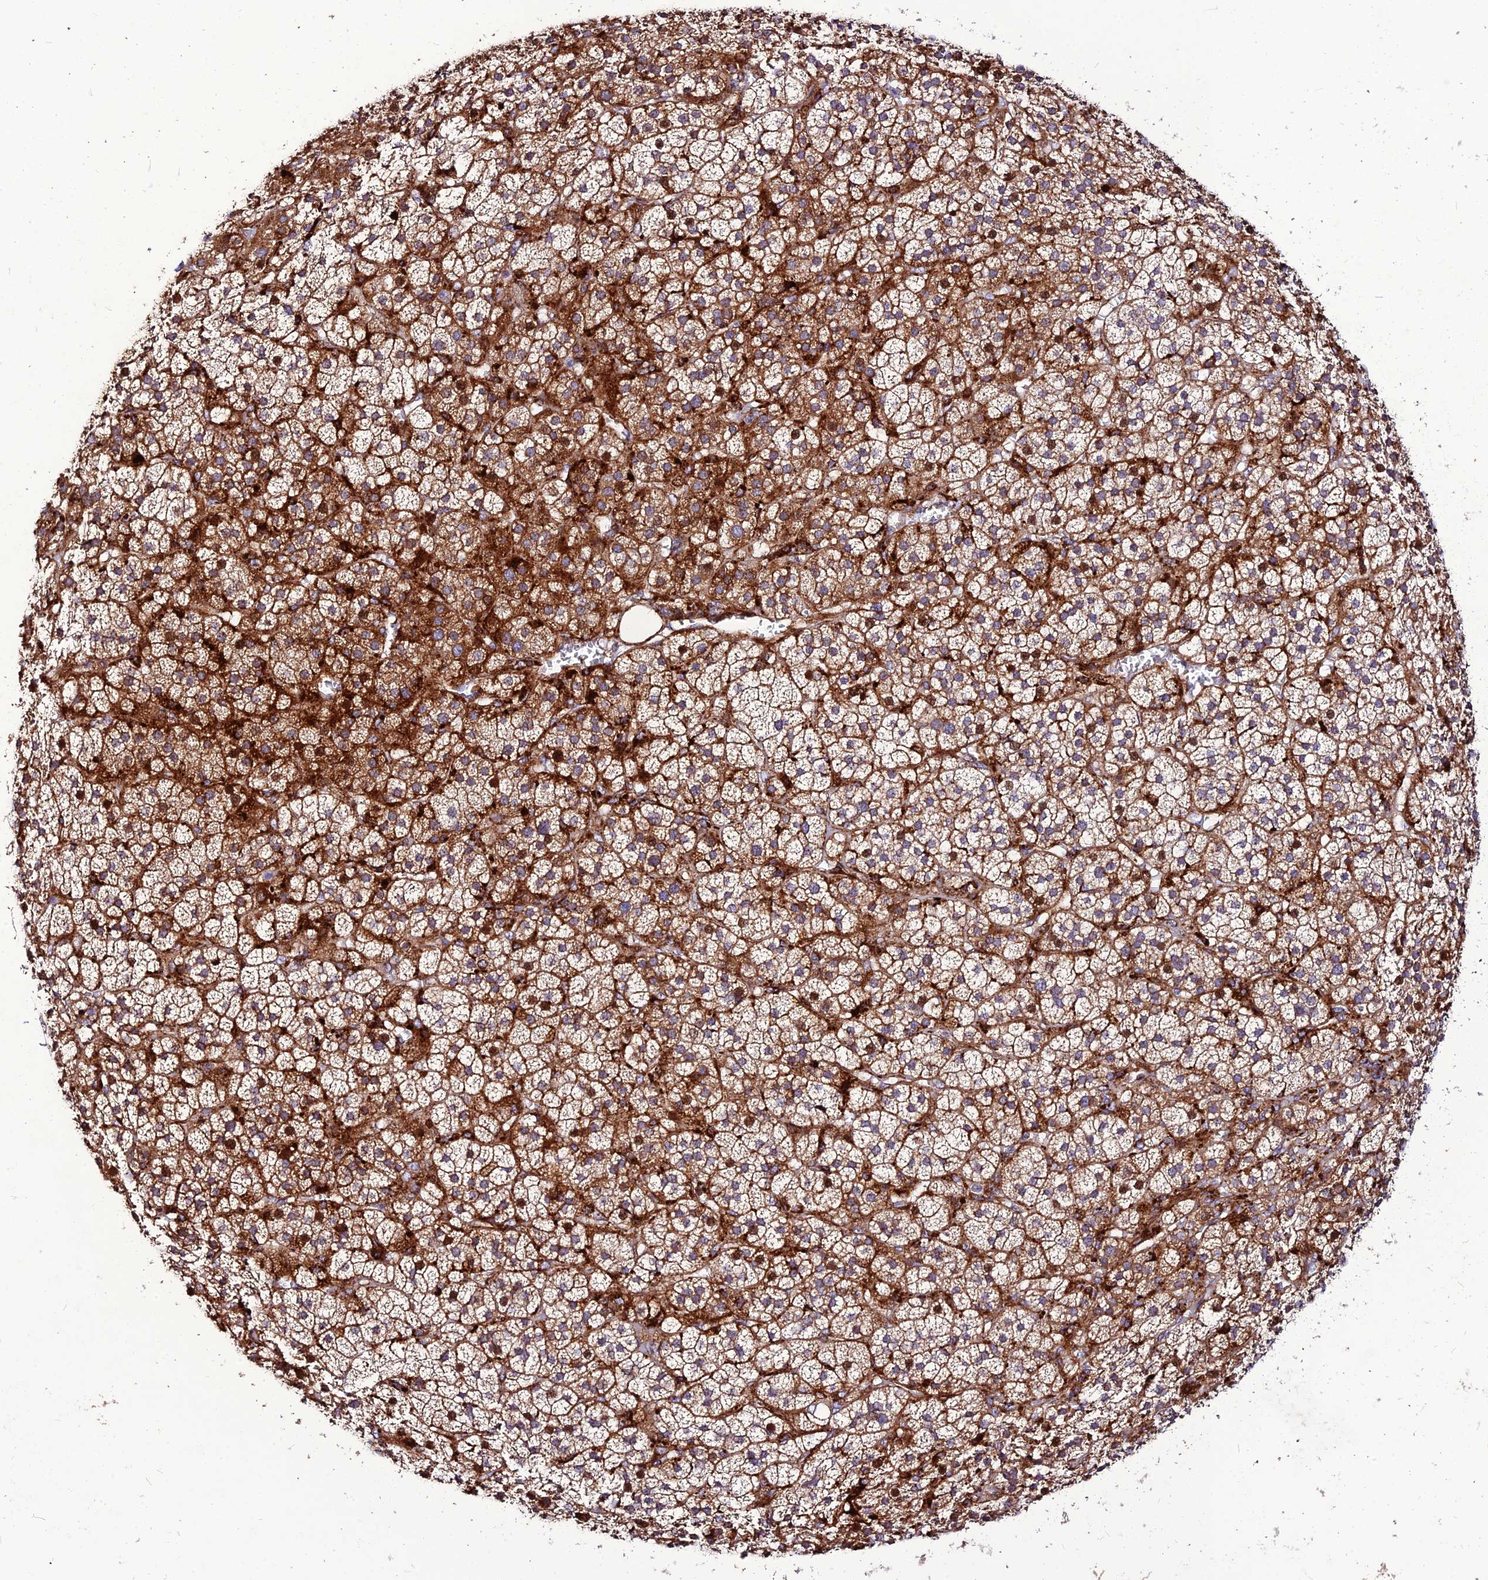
{"staining": {"intensity": "moderate", "quantity": "25%-75%", "location": "cytoplasmic/membranous,nuclear"}, "tissue": "adrenal gland", "cell_type": "Glandular cells", "image_type": "normal", "snomed": [{"axis": "morphology", "description": "Normal tissue, NOS"}, {"axis": "topography", "description": "Adrenal gland"}], "caption": "IHC photomicrograph of unremarkable human adrenal gland stained for a protein (brown), which demonstrates medium levels of moderate cytoplasmic/membranous,nuclear staining in approximately 25%-75% of glandular cells.", "gene": "RIMOC1", "patient": {"sex": "female", "age": 70}}